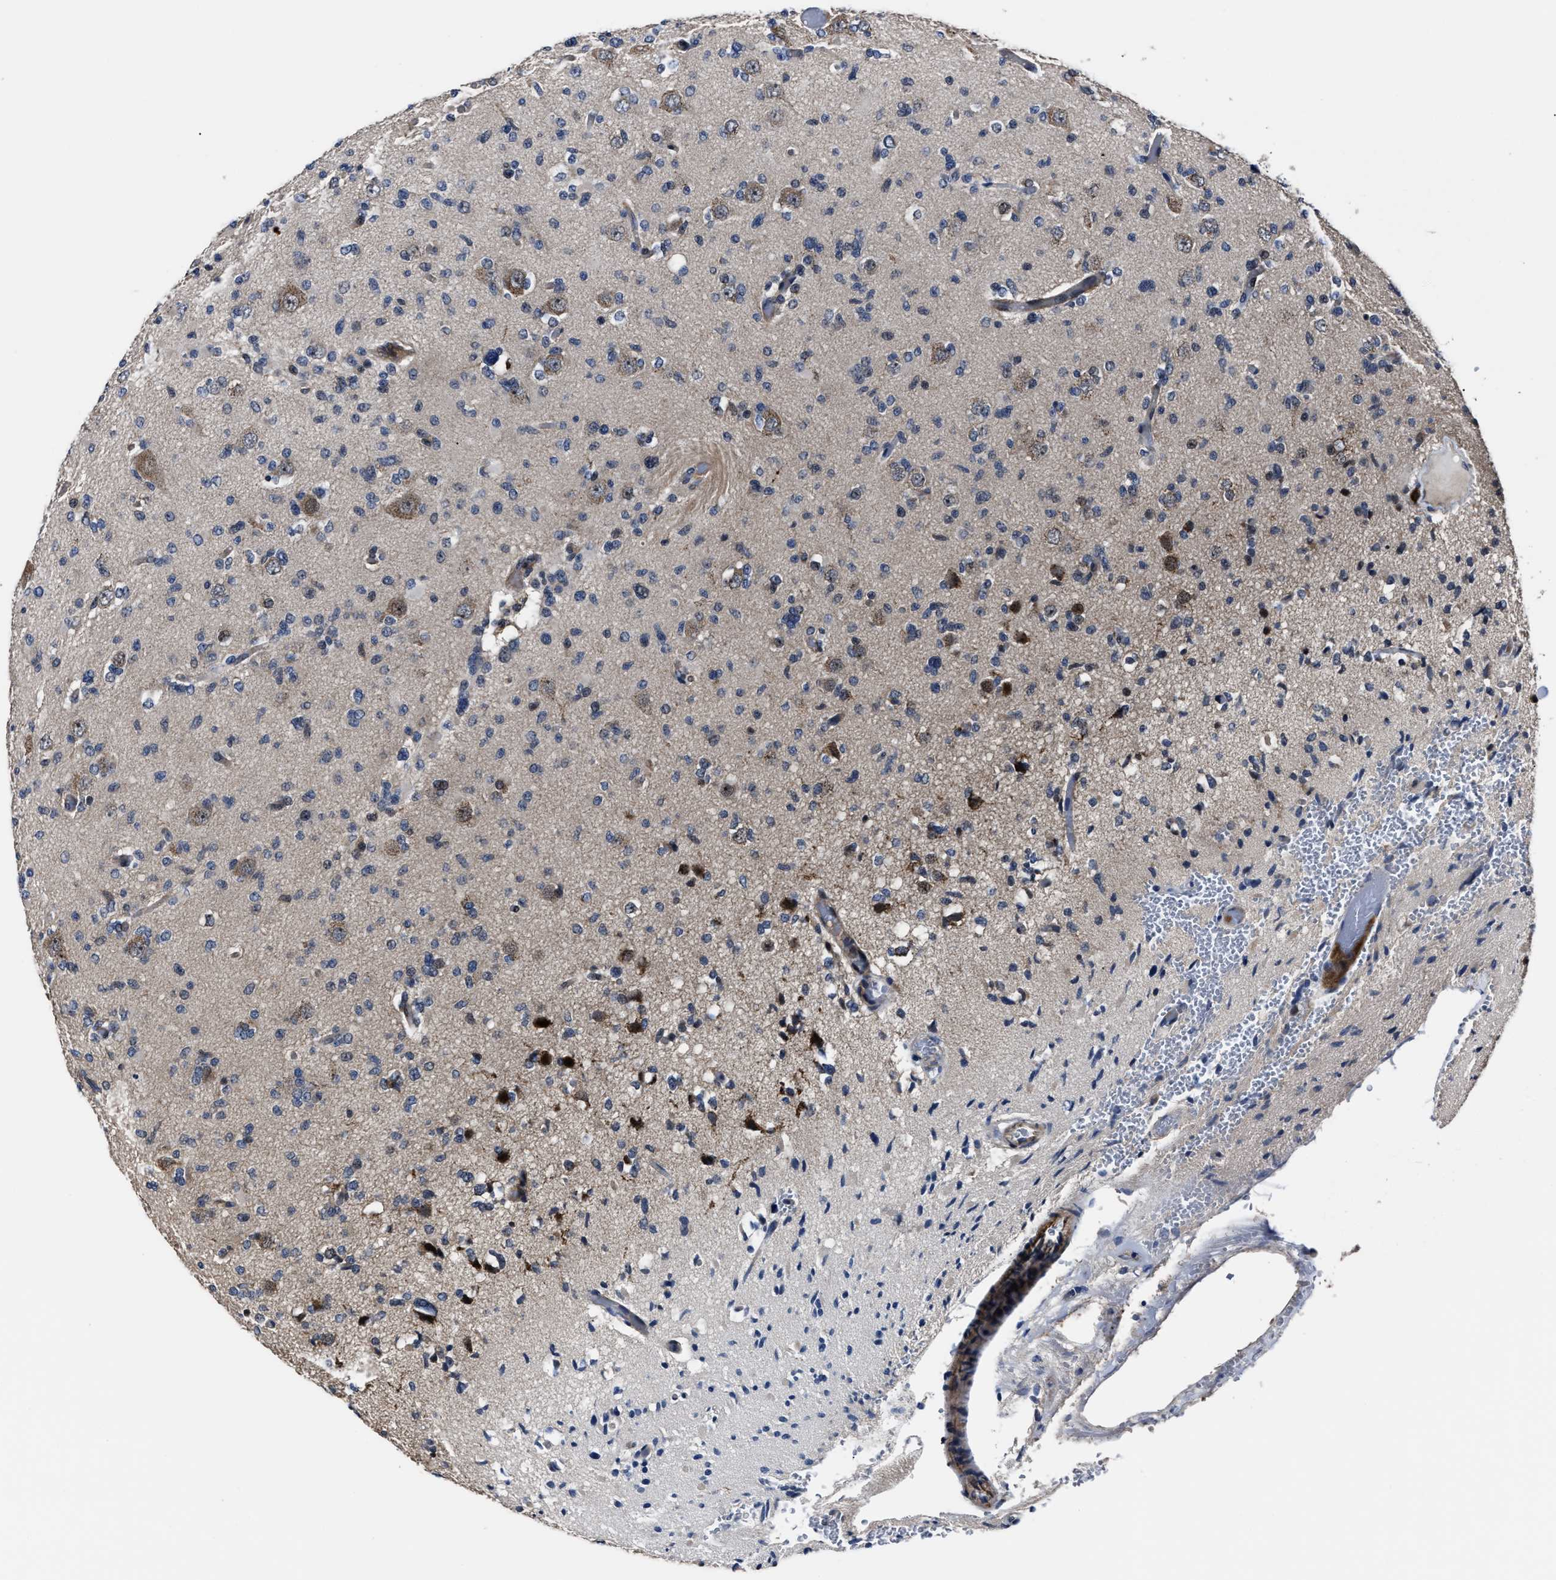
{"staining": {"intensity": "weak", "quantity": "<25%", "location": "cytoplasmic/membranous"}, "tissue": "glioma", "cell_type": "Tumor cells", "image_type": "cancer", "snomed": [{"axis": "morphology", "description": "Glioma, malignant, Low grade"}, {"axis": "topography", "description": "Brain"}], "caption": "The micrograph exhibits no staining of tumor cells in glioma.", "gene": "RSBN1L", "patient": {"sex": "female", "age": 22}}